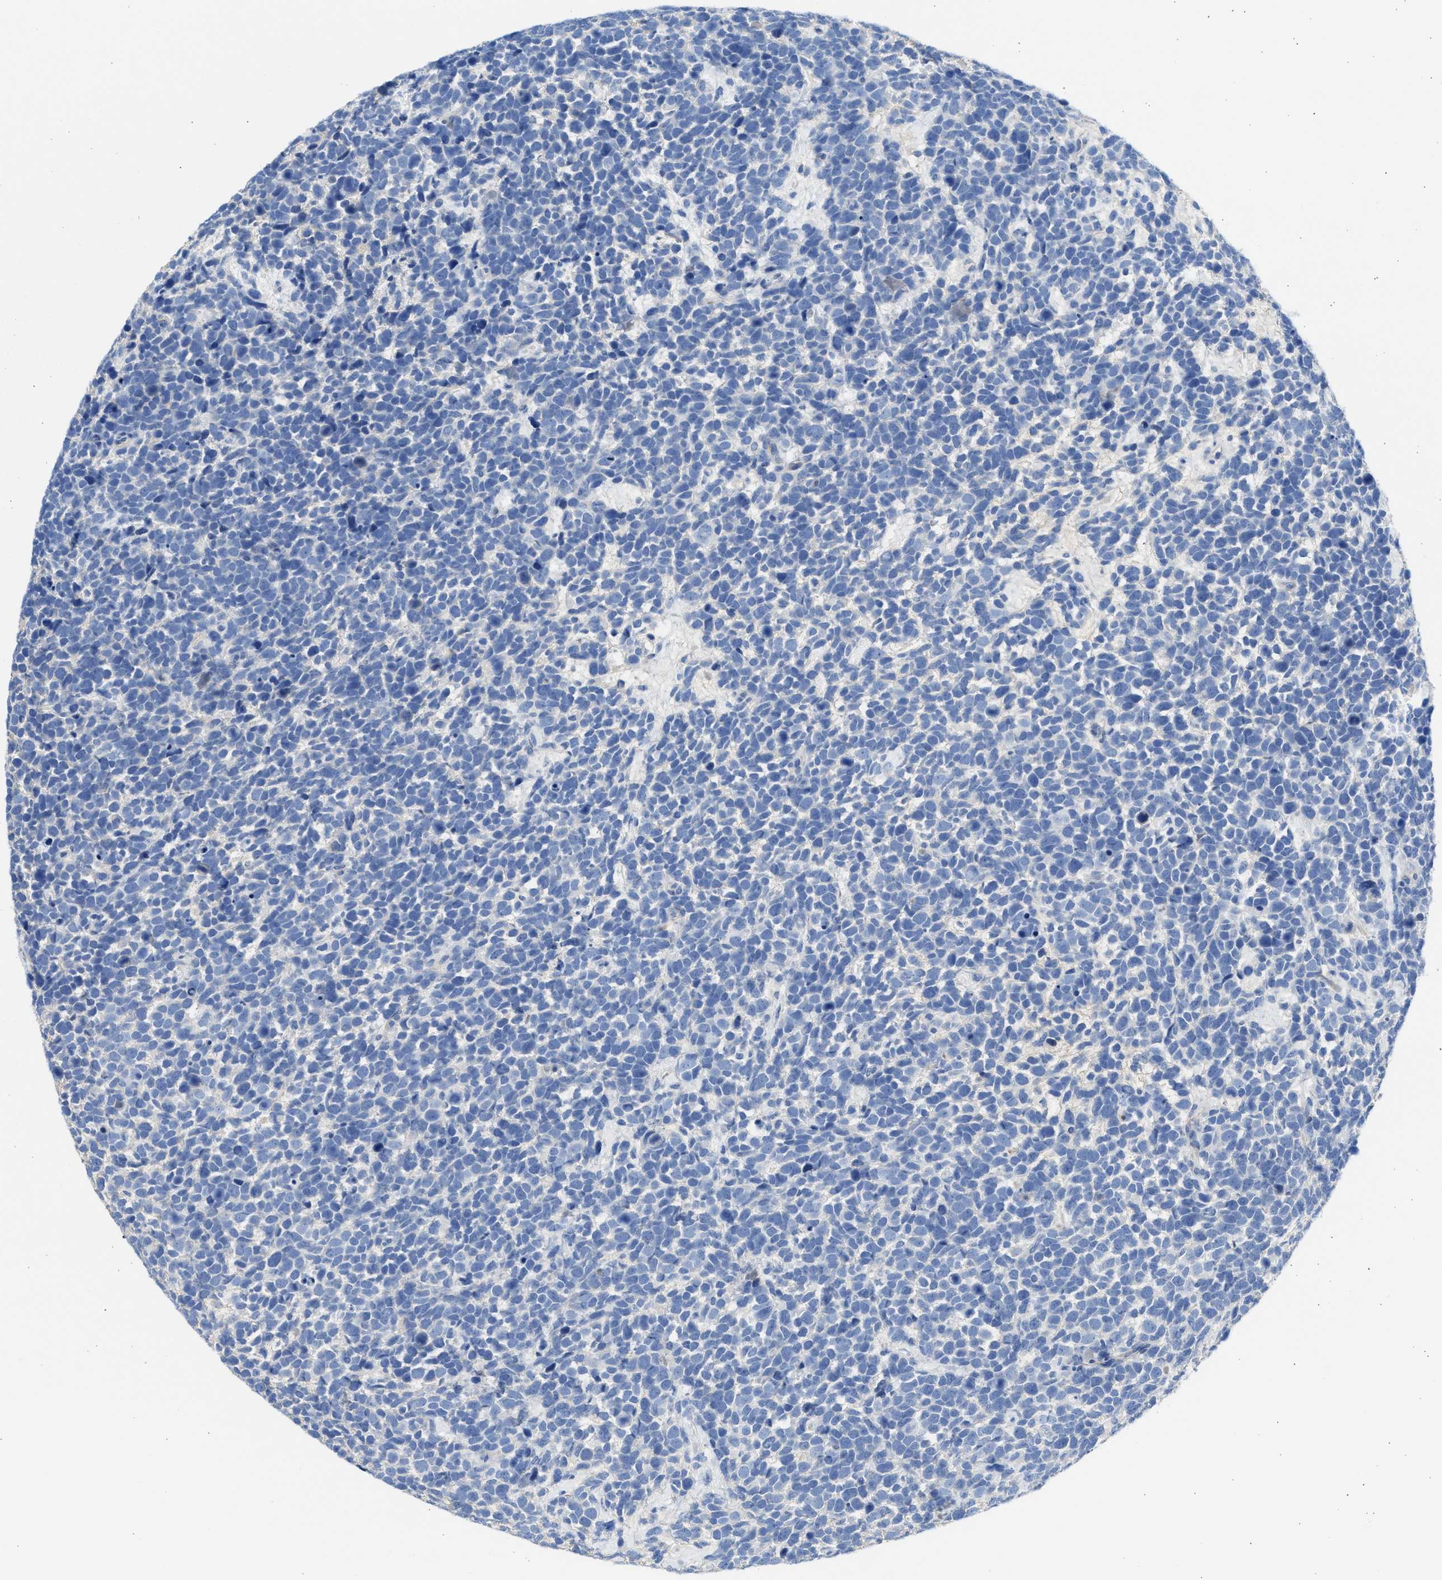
{"staining": {"intensity": "negative", "quantity": "none", "location": "none"}, "tissue": "urothelial cancer", "cell_type": "Tumor cells", "image_type": "cancer", "snomed": [{"axis": "morphology", "description": "Urothelial carcinoma, High grade"}, {"axis": "topography", "description": "Urinary bladder"}], "caption": "A high-resolution photomicrograph shows immunohistochemistry staining of urothelial carcinoma (high-grade), which demonstrates no significant positivity in tumor cells.", "gene": "SPATA3", "patient": {"sex": "female", "age": 82}}